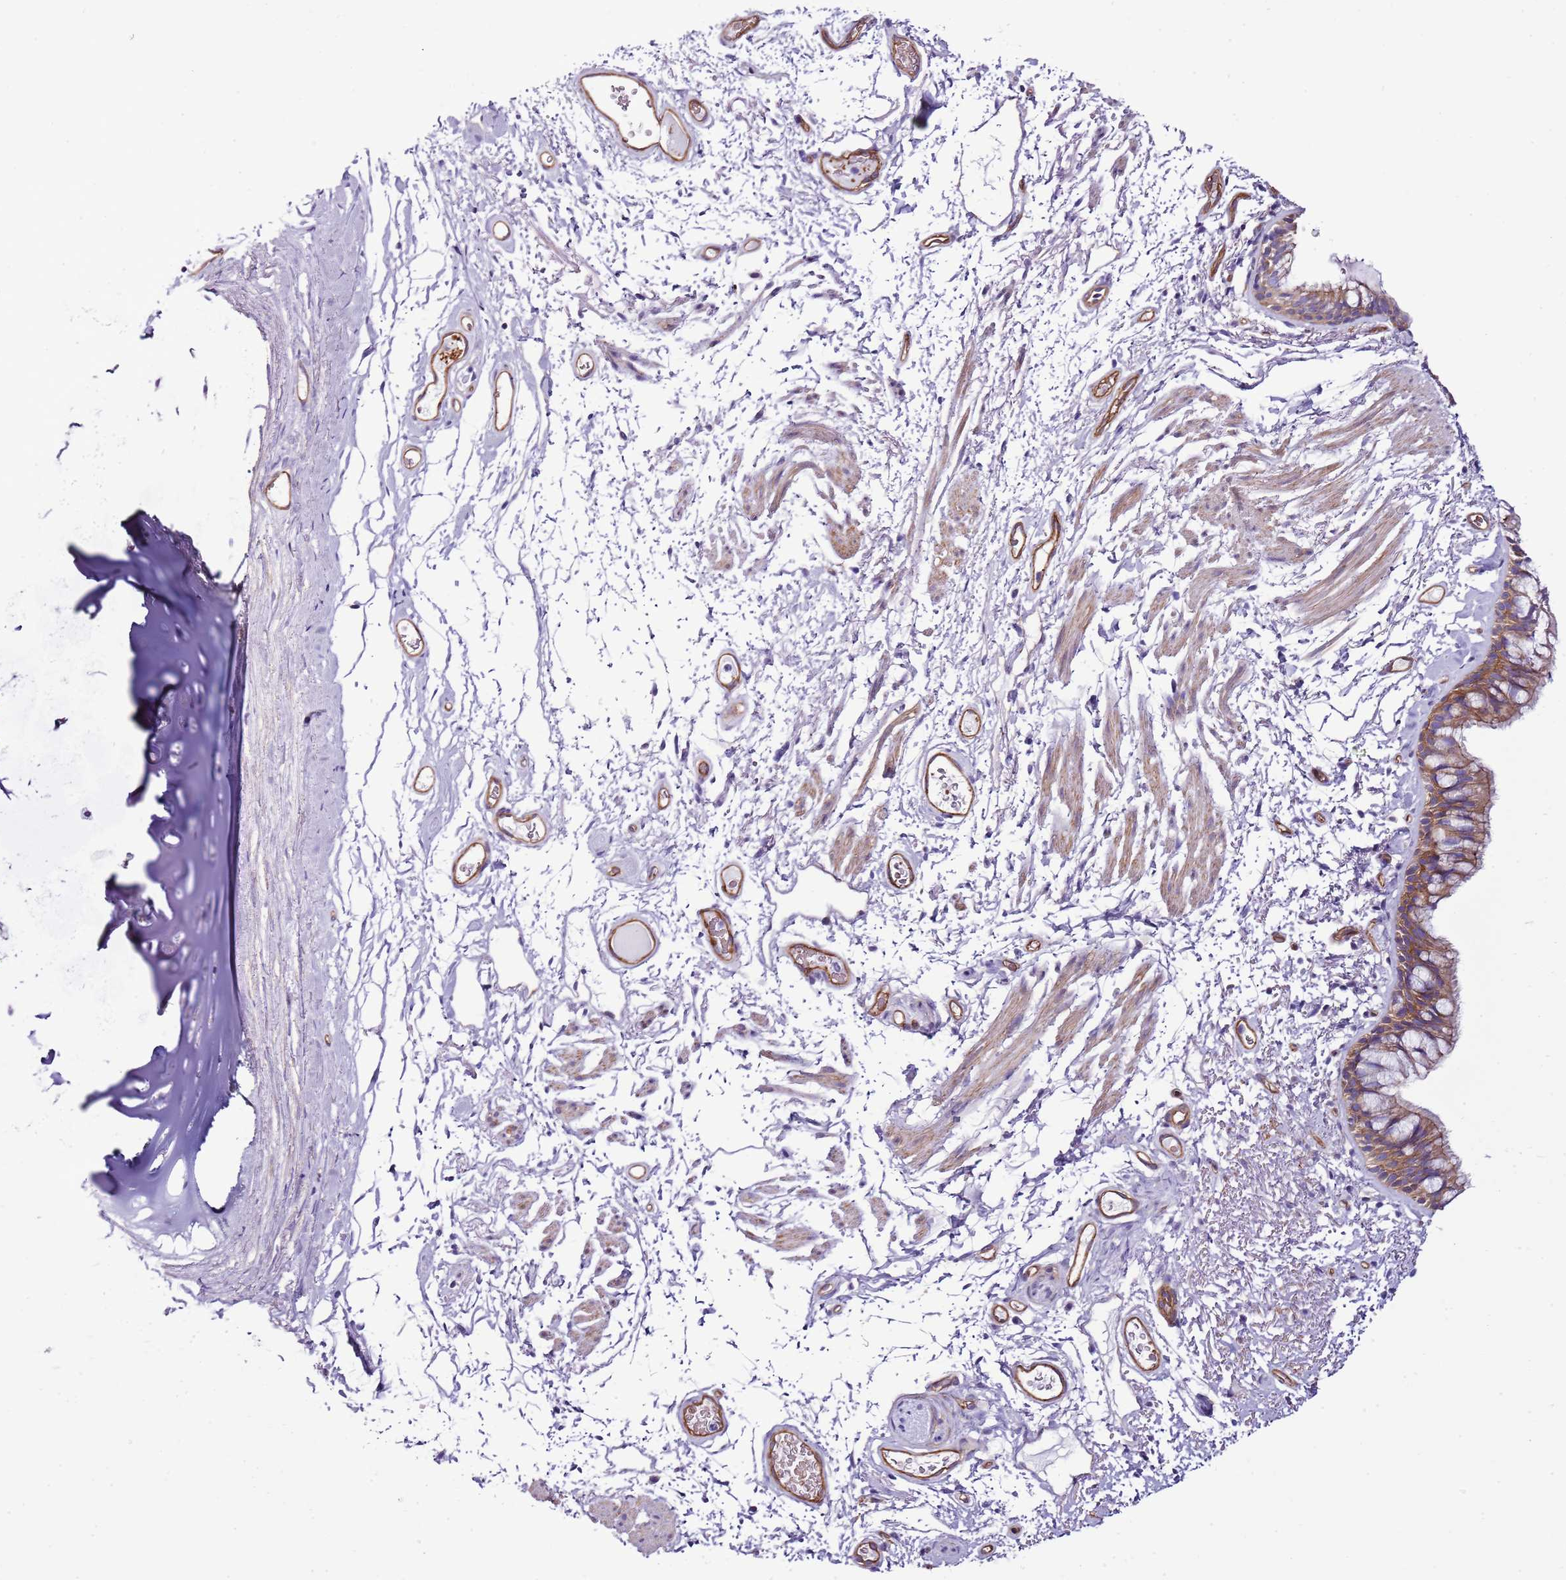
{"staining": {"intensity": "moderate", "quantity": ">75%", "location": "cytoplasmic/membranous"}, "tissue": "bronchus", "cell_type": "Respiratory epithelial cells", "image_type": "normal", "snomed": [{"axis": "morphology", "description": "Normal tissue, NOS"}, {"axis": "topography", "description": "Cartilage tissue"}, {"axis": "topography", "description": "Bronchus"}], "caption": "Immunohistochemistry micrograph of unremarkable human bronchus stained for a protein (brown), which reveals medium levels of moderate cytoplasmic/membranous positivity in approximately >75% of respiratory epithelial cells.", "gene": "GFRAL", "patient": {"sex": "female", "age": 73}}